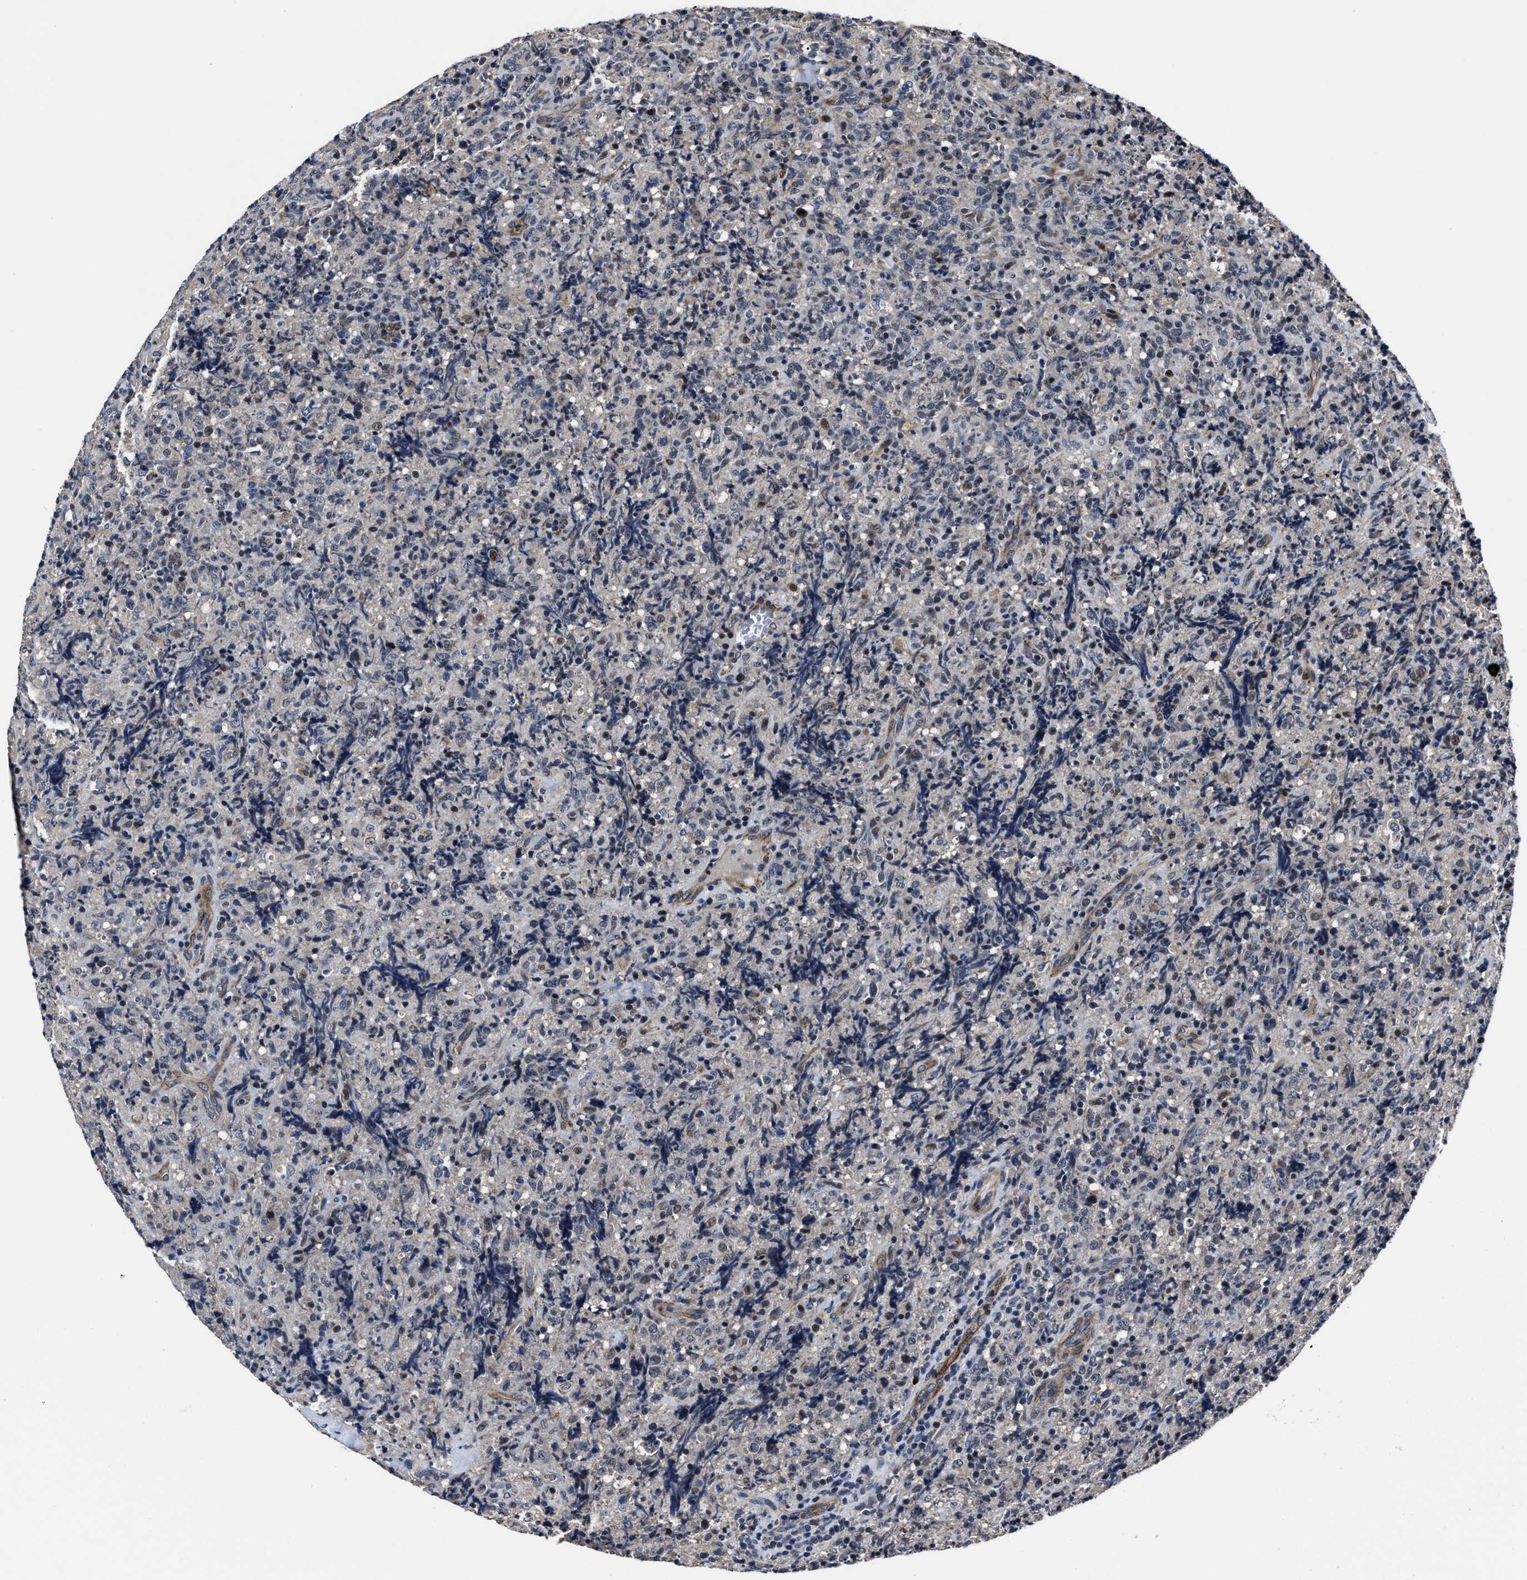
{"staining": {"intensity": "negative", "quantity": "none", "location": "none"}, "tissue": "lymphoma", "cell_type": "Tumor cells", "image_type": "cancer", "snomed": [{"axis": "morphology", "description": "Malignant lymphoma, non-Hodgkin's type, High grade"}, {"axis": "topography", "description": "Tonsil"}], "caption": "Tumor cells are negative for protein expression in human lymphoma.", "gene": "RSBN1L", "patient": {"sex": "female", "age": 36}}